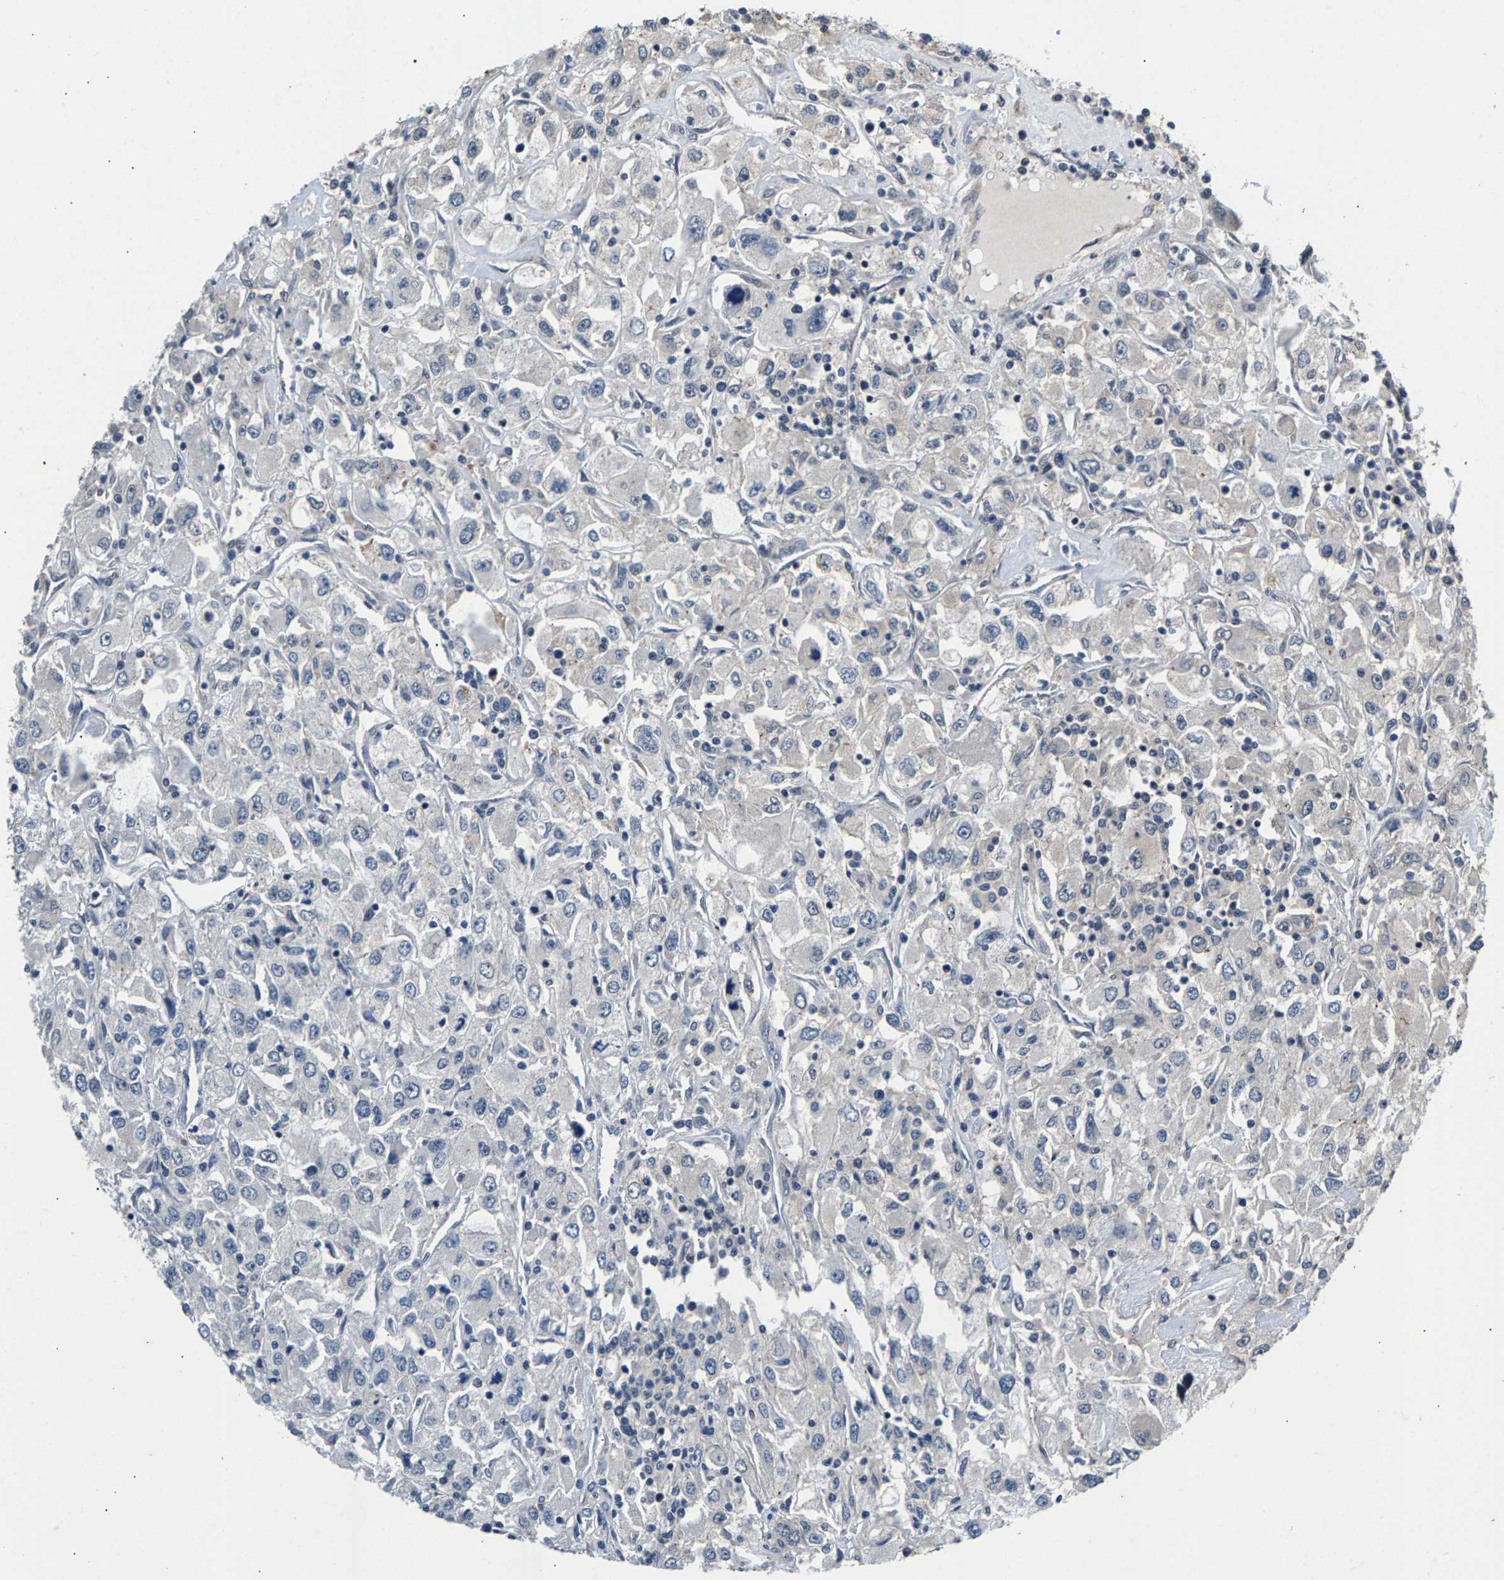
{"staining": {"intensity": "negative", "quantity": "none", "location": "none"}, "tissue": "renal cancer", "cell_type": "Tumor cells", "image_type": "cancer", "snomed": [{"axis": "morphology", "description": "Adenocarcinoma, NOS"}, {"axis": "topography", "description": "Kidney"}], "caption": "Tumor cells show no significant protein expression in renal cancer.", "gene": "RBM33", "patient": {"sex": "female", "age": 52}}